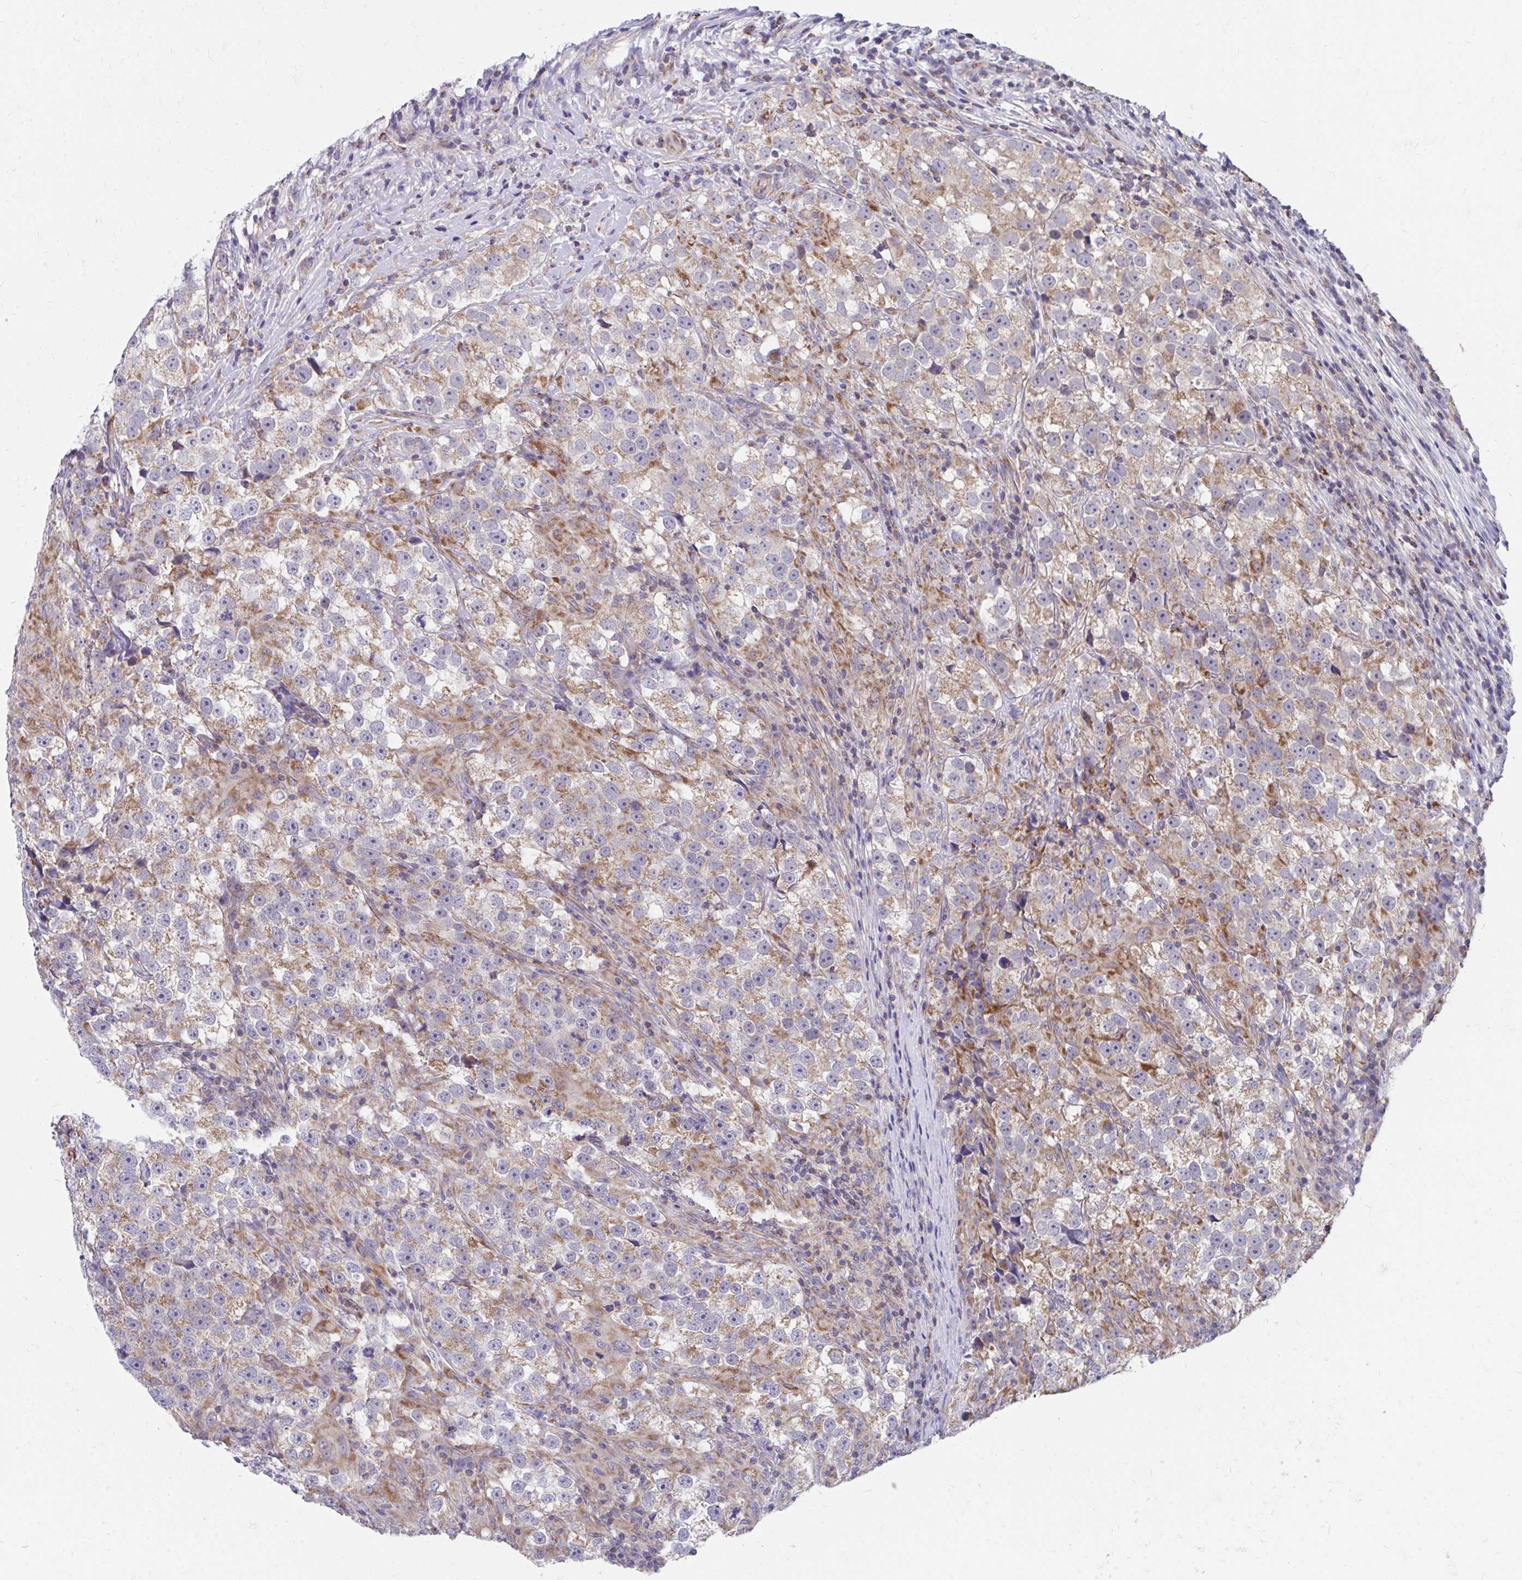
{"staining": {"intensity": "moderate", "quantity": "25%-75%", "location": "cytoplasmic/membranous"}, "tissue": "testis cancer", "cell_type": "Tumor cells", "image_type": "cancer", "snomed": [{"axis": "morphology", "description": "Seminoma, NOS"}, {"axis": "topography", "description": "Testis"}], "caption": "About 25%-75% of tumor cells in human testis cancer exhibit moderate cytoplasmic/membranous protein expression as visualized by brown immunohistochemical staining.", "gene": "FHIP1B", "patient": {"sex": "male", "age": 46}}